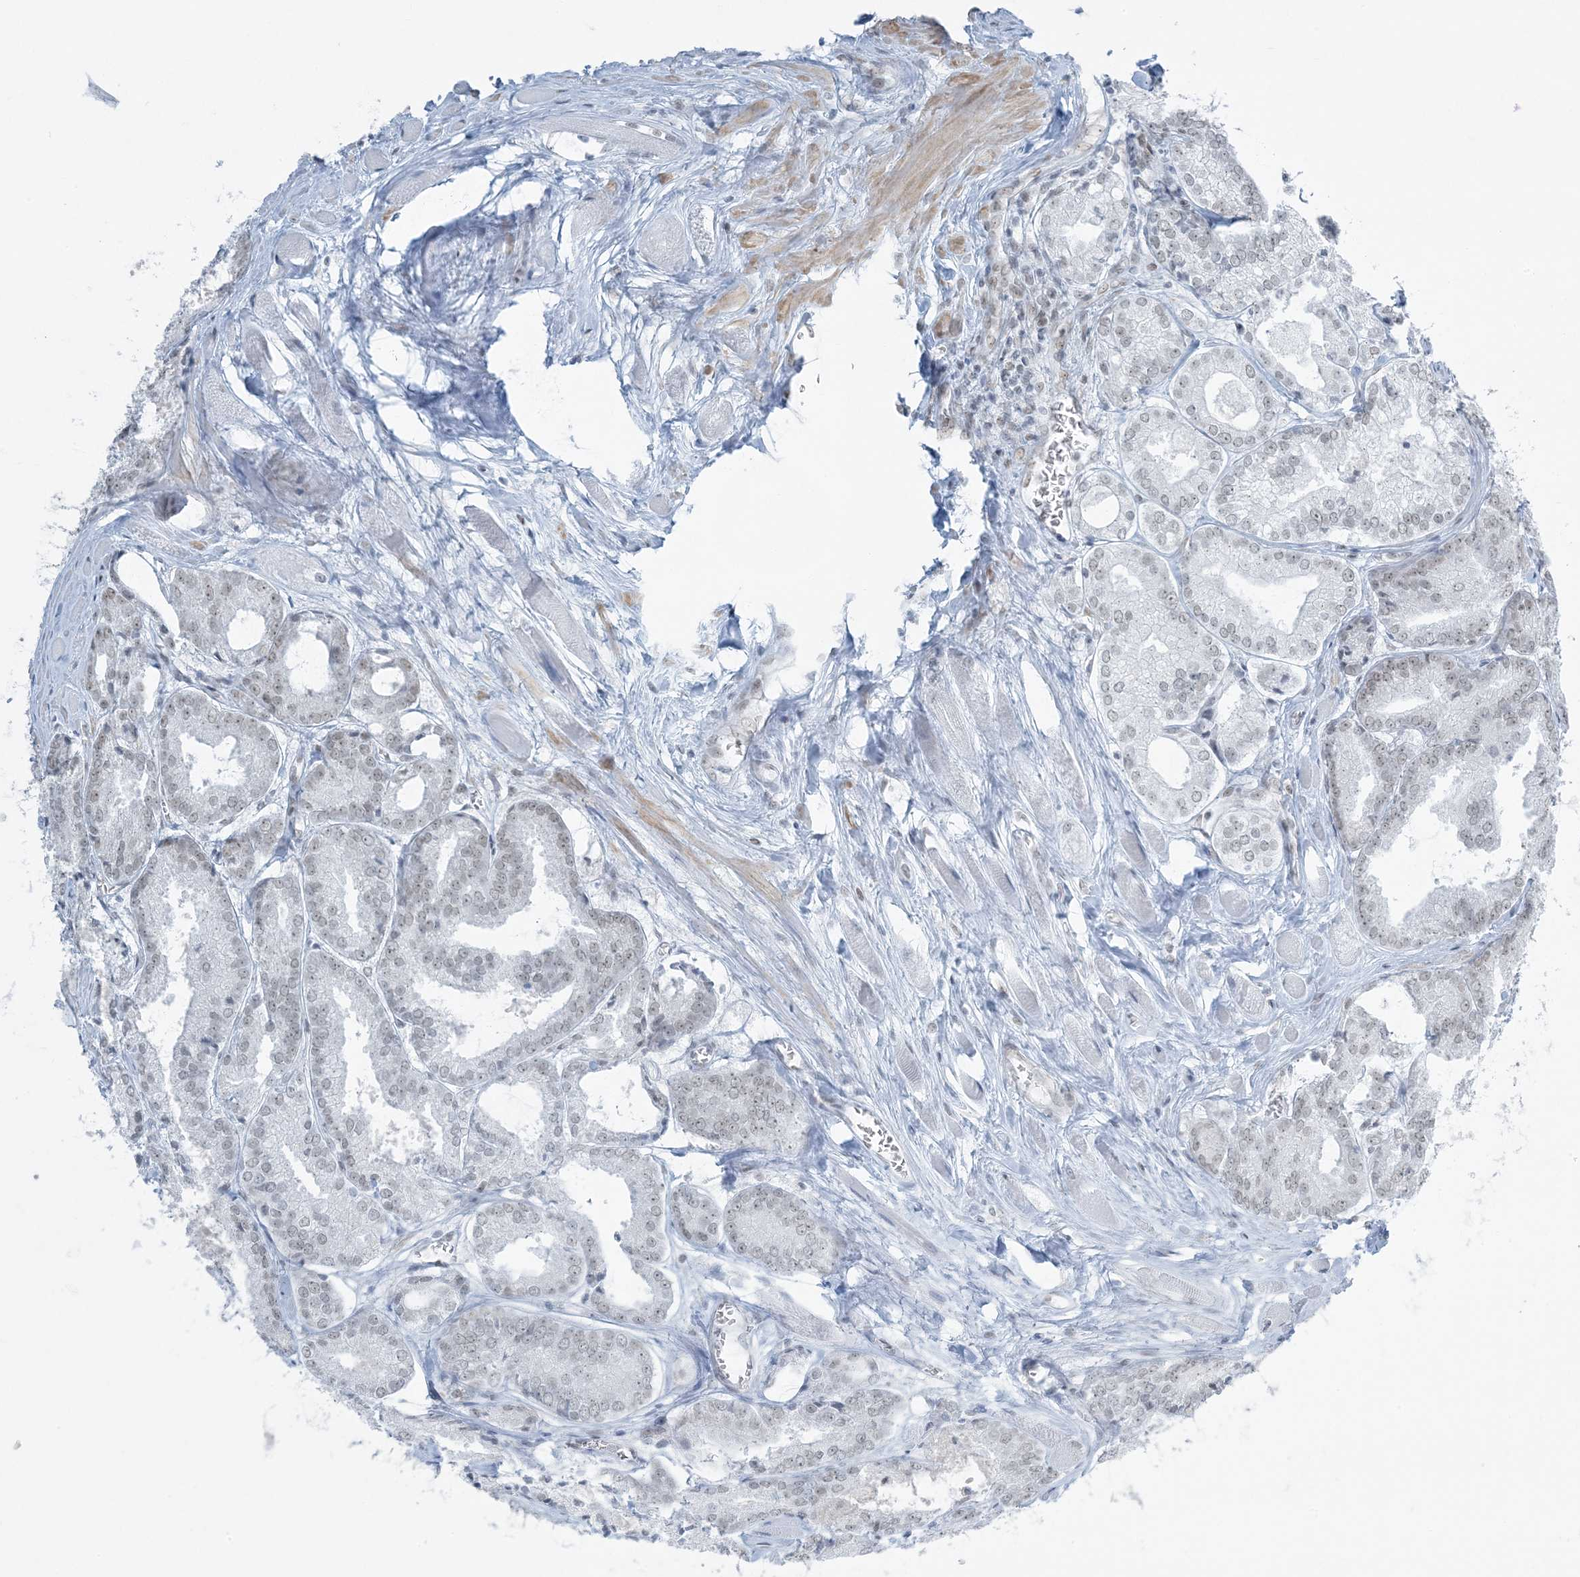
{"staining": {"intensity": "weak", "quantity": "<25%", "location": "nuclear"}, "tissue": "prostate cancer", "cell_type": "Tumor cells", "image_type": "cancer", "snomed": [{"axis": "morphology", "description": "Adenocarcinoma, Low grade"}, {"axis": "topography", "description": "Prostate"}], "caption": "This image is of prostate cancer stained with immunohistochemistry (IHC) to label a protein in brown with the nuclei are counter-stained blue. There is no positivity in tumor cells.", "gene": "ZNF787", "patient": {"sex": "male", "age": 67}}